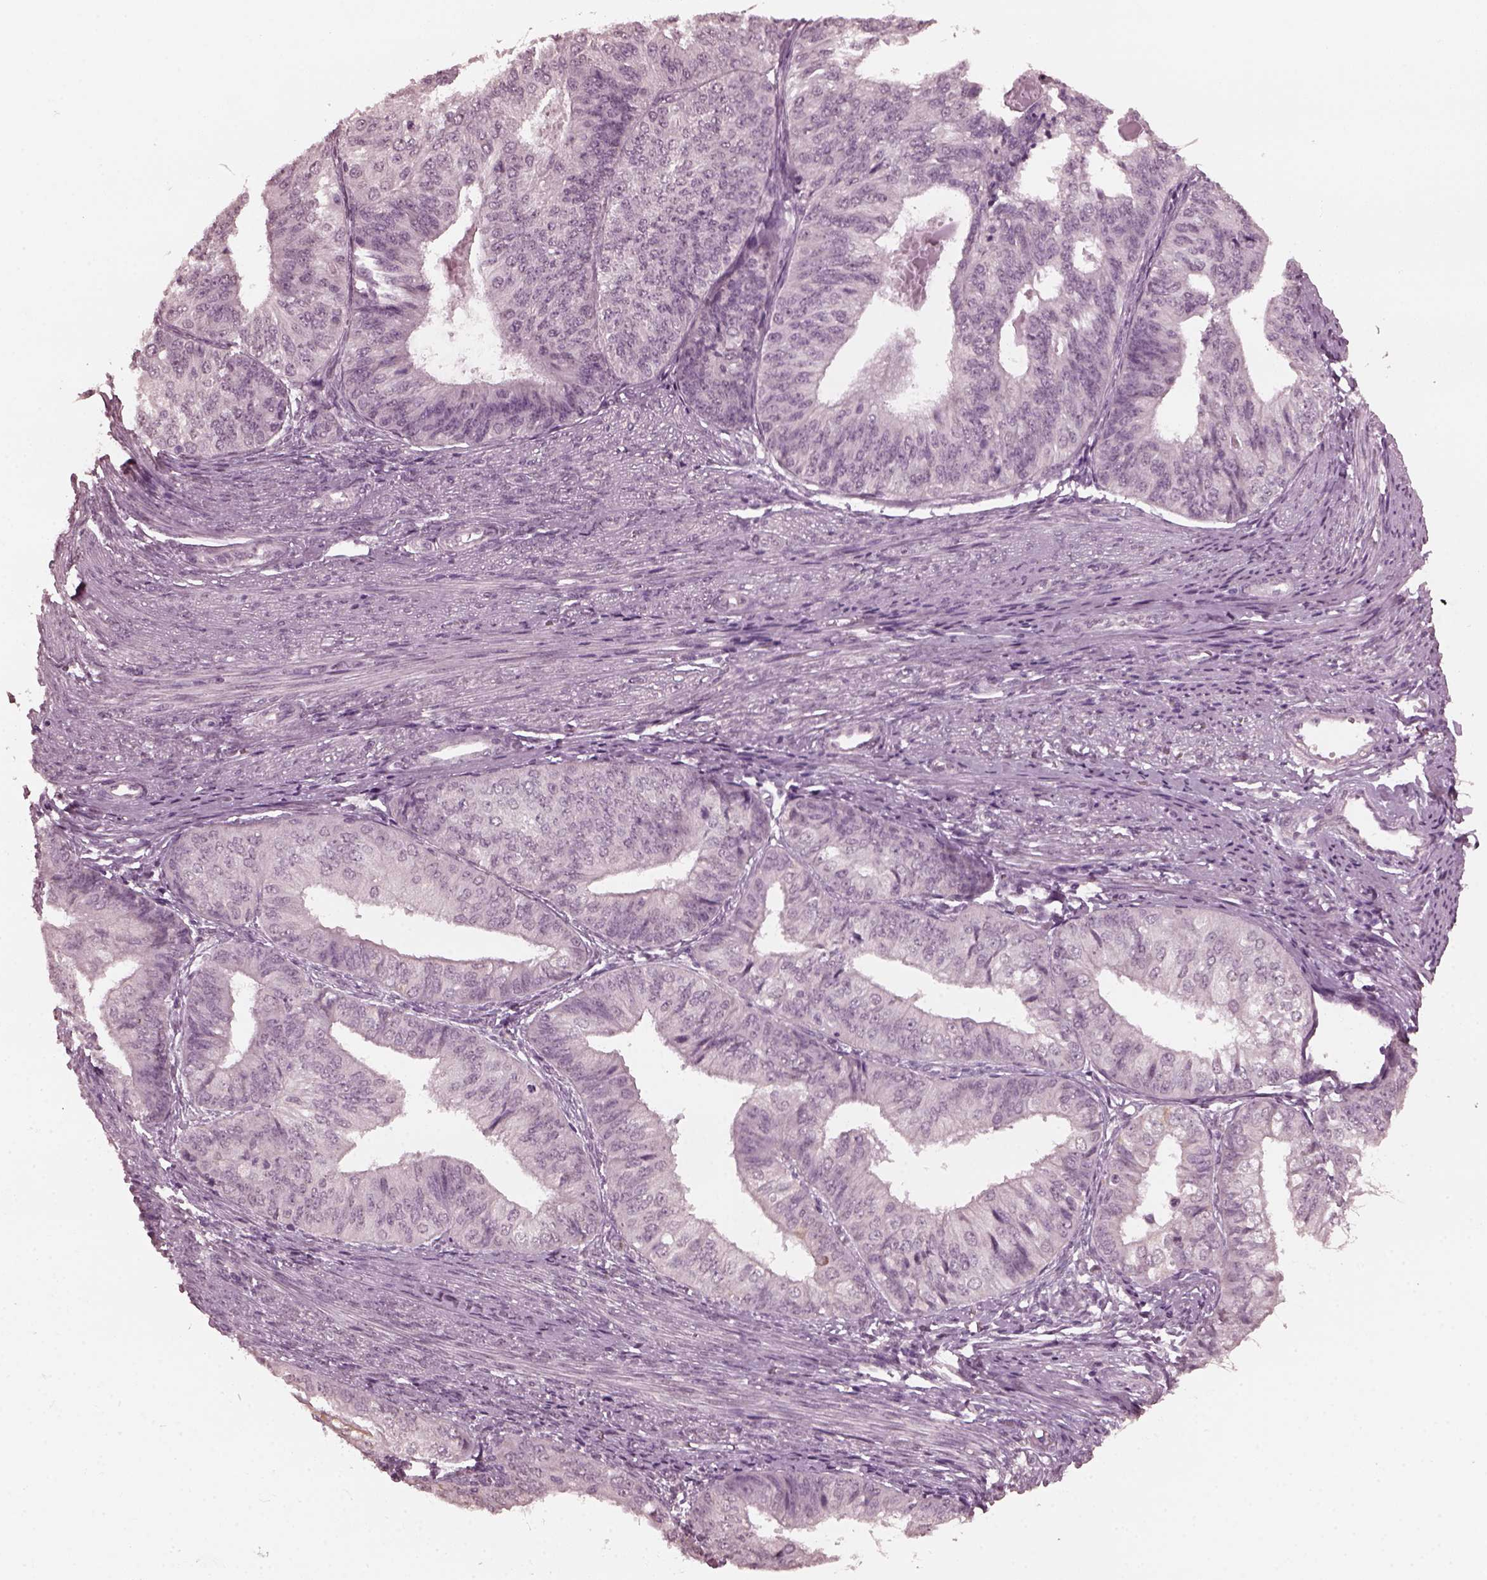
{"staining": {"intensity": "negative", "quantity": "none", "location": "none"}, "tissue": "endometrial cancer", "cell_type": "Tumor cells", "image_type": "cancer", "snomed": [{"axis": "morphology", "description": "Adenocarcinoma, NOS"}, {"axis": "topography", "description": "Endometrium"}], "caption": "A photomicrograph of human endometrial adenocarcinoma is negative for staining in tumor cells.", "gene": "KRT79", "patient": {"sex": "female", "age": 58}}